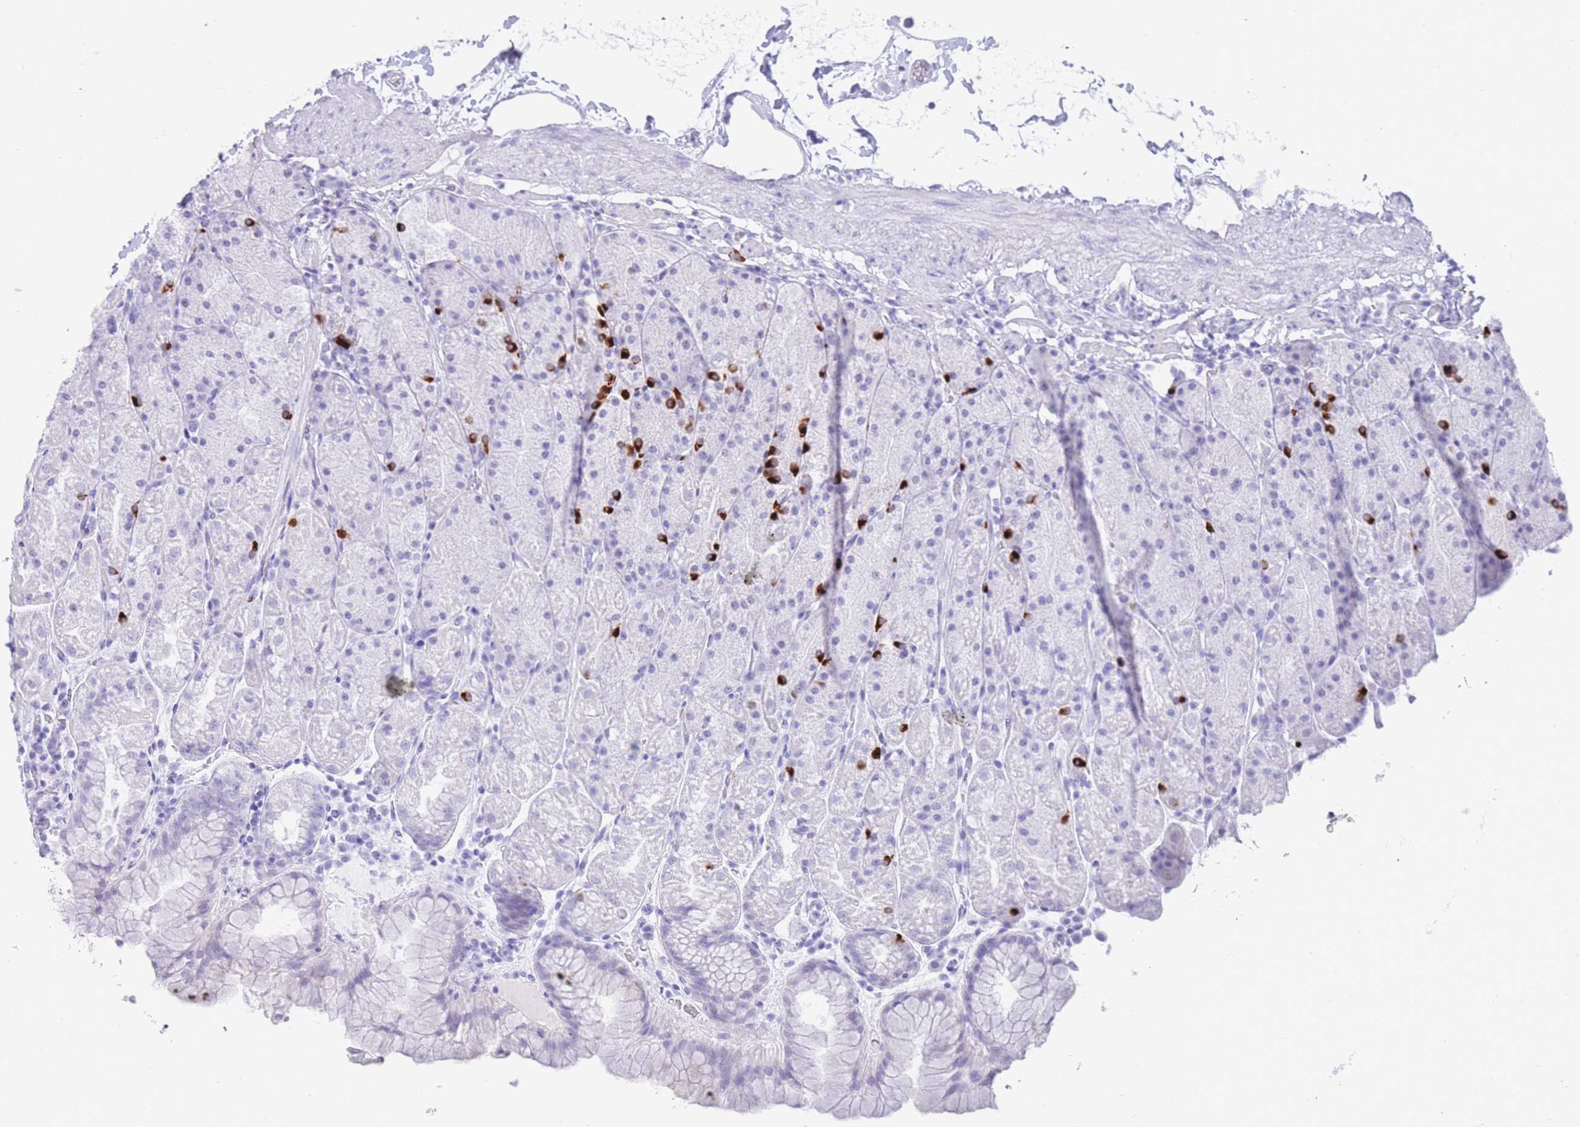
{"staining": {"intensity": "strong", "quantity": "<25%", "location": "cytoplasmic/membranous"}, "tissue": "stomach", "cell_type": "Glandular cells", "image_type": "normal", "snomed": [{"axis": "morphology", "description": "Normal tissue, NOS"}, {"axis": "topography", "description": "Stomach, upper"}, {"axis": "topography", "description": "Stomach, lower"}], "caption": "High-magnification brightfield microscopy of unremarkable stomach stained with DAB (3,3'-diaminobenzidine) (brown) and counterstained with hematoxylin (blue). glandular cells exhibit strong cytoplasmic/membranous positivity is seen in about<25% of cells.", "gene": "ELOA2", "patient": {"sex": "male", "age": 67}}